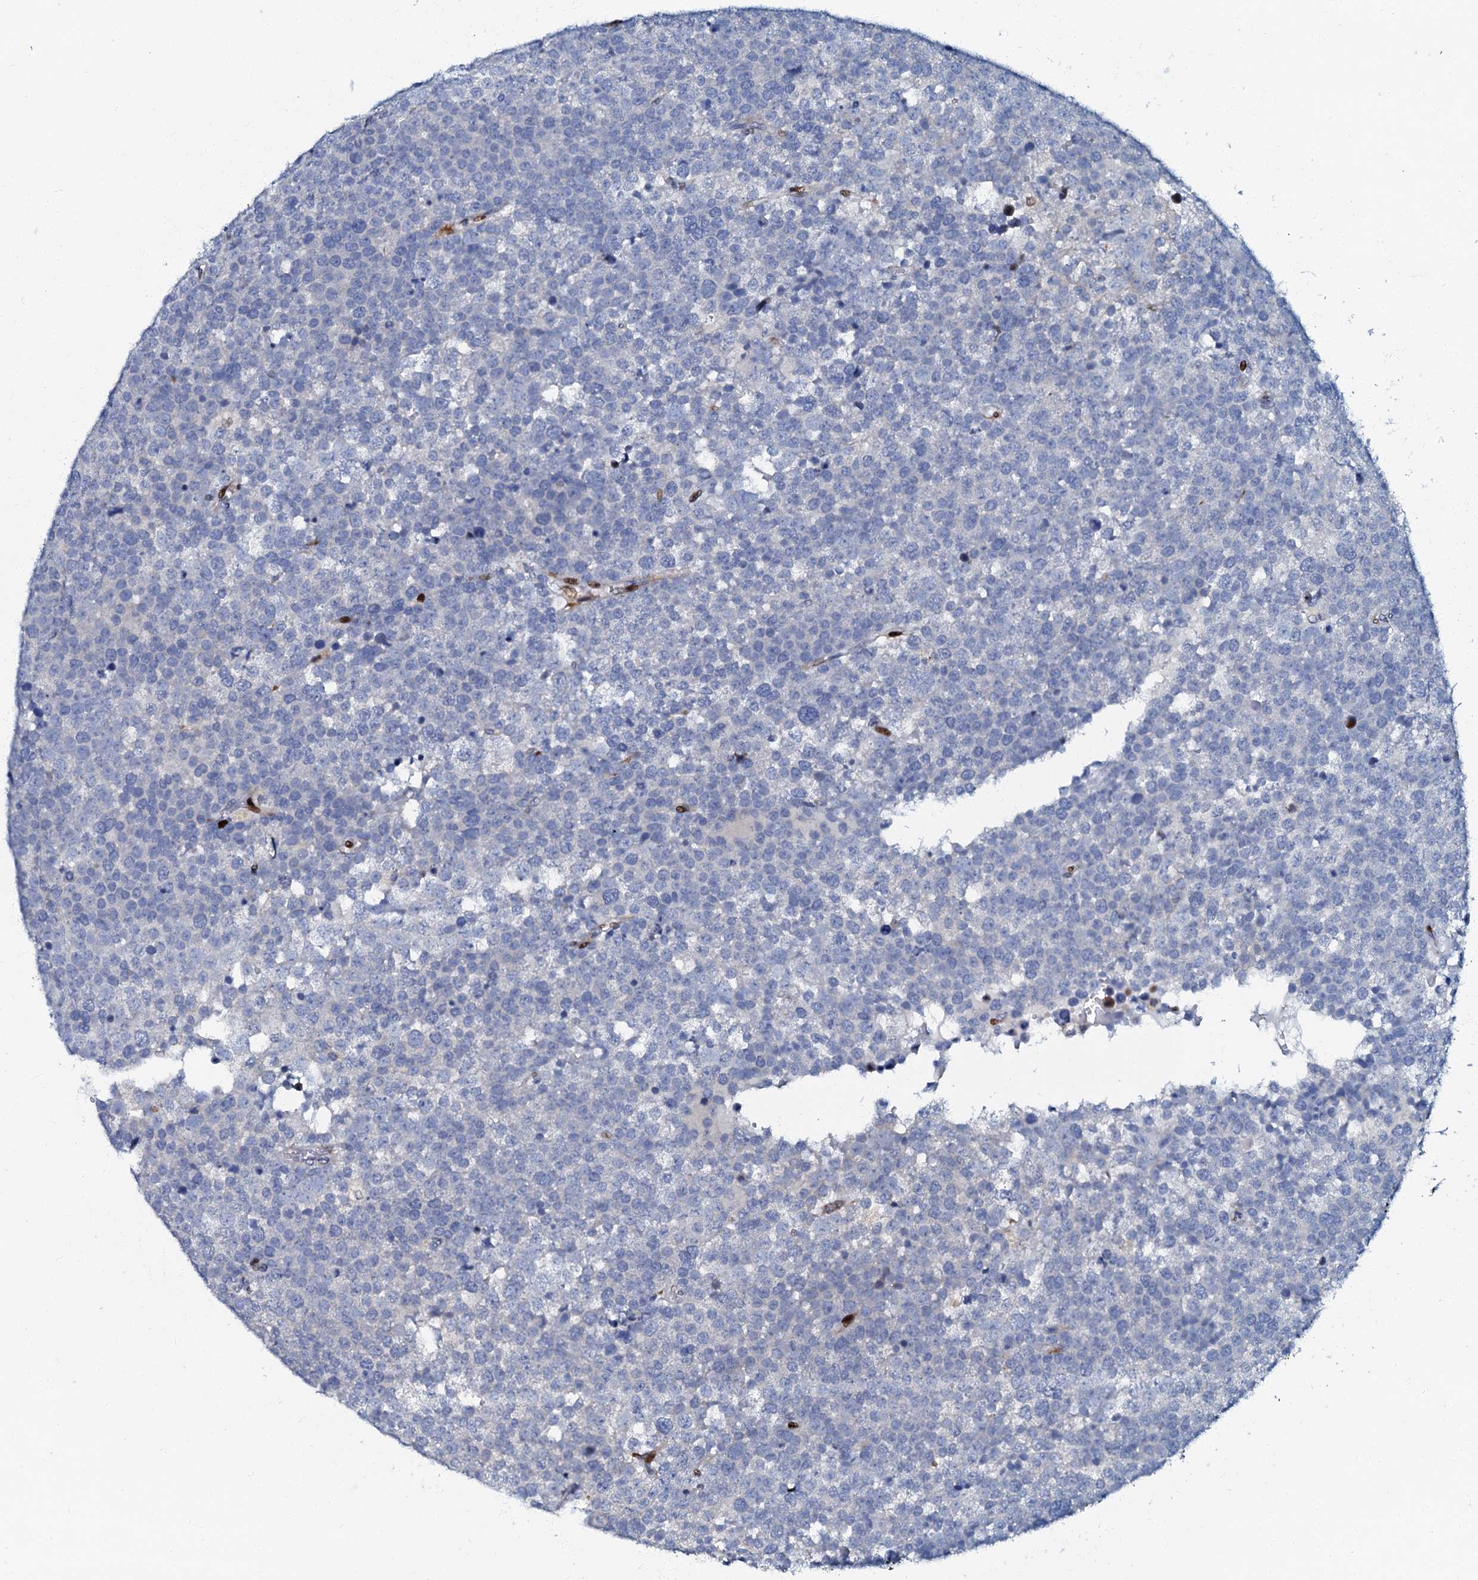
{"staining": {"intensity": "negative", "quantity": "none", "location": "none"}, "tissue": "testis cancer", "cell_type": "Tumor cells", "image_type": "cancer", "snomed": [{"axis": "morphology", "description": "Seminoma, NOS"}, {"axis": "topography", "description": "Testis"}], "caption": "Protein analysis of testis seminoma demonstrates no significant staining in tumor cells.", "gene": "MFSD5", "patient": {"sex": "male", "age": 71}}